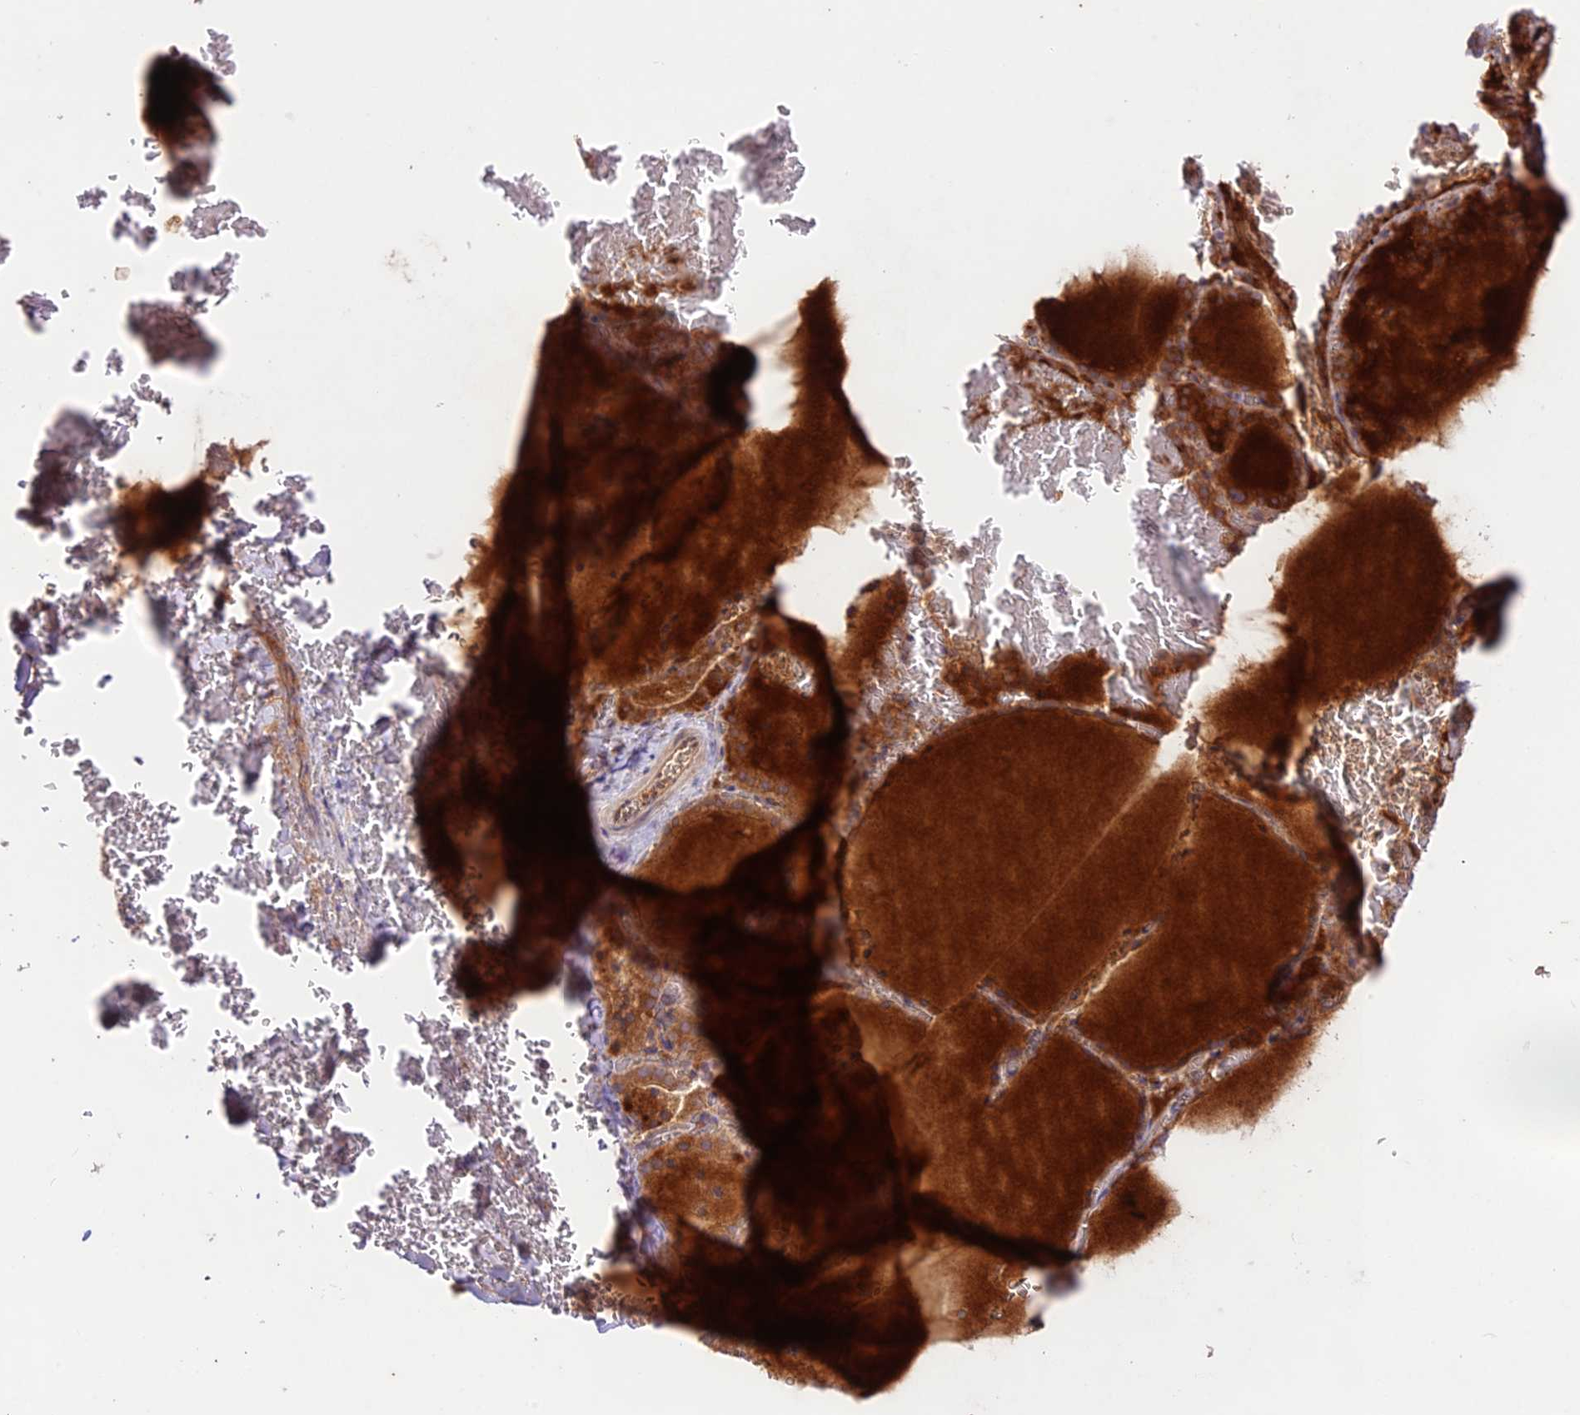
{"staining": {"intensity": "moderate", "quantity": ">75%", "location": "cytoplasmic/membranous"}, "tissue": "thyroid gland", "cell_type": "Glandular cells", "image_type": "normal", "snomed": [{"axis": "morphology", "description": "Normal tissue, NOS"}, {"axis": "topography", "description": "Thyroid gland"}], "caption": "This micrograph demonstrates benign thyroid gland stained with IHC to label a protein in brown. The cytoplasmic/membranous of glandular cells show moderate positivity for the protein. Nuclei are counter-stained blue.", "gene": "TMEM259", "patient": {"sex": "female", "age": 39}}